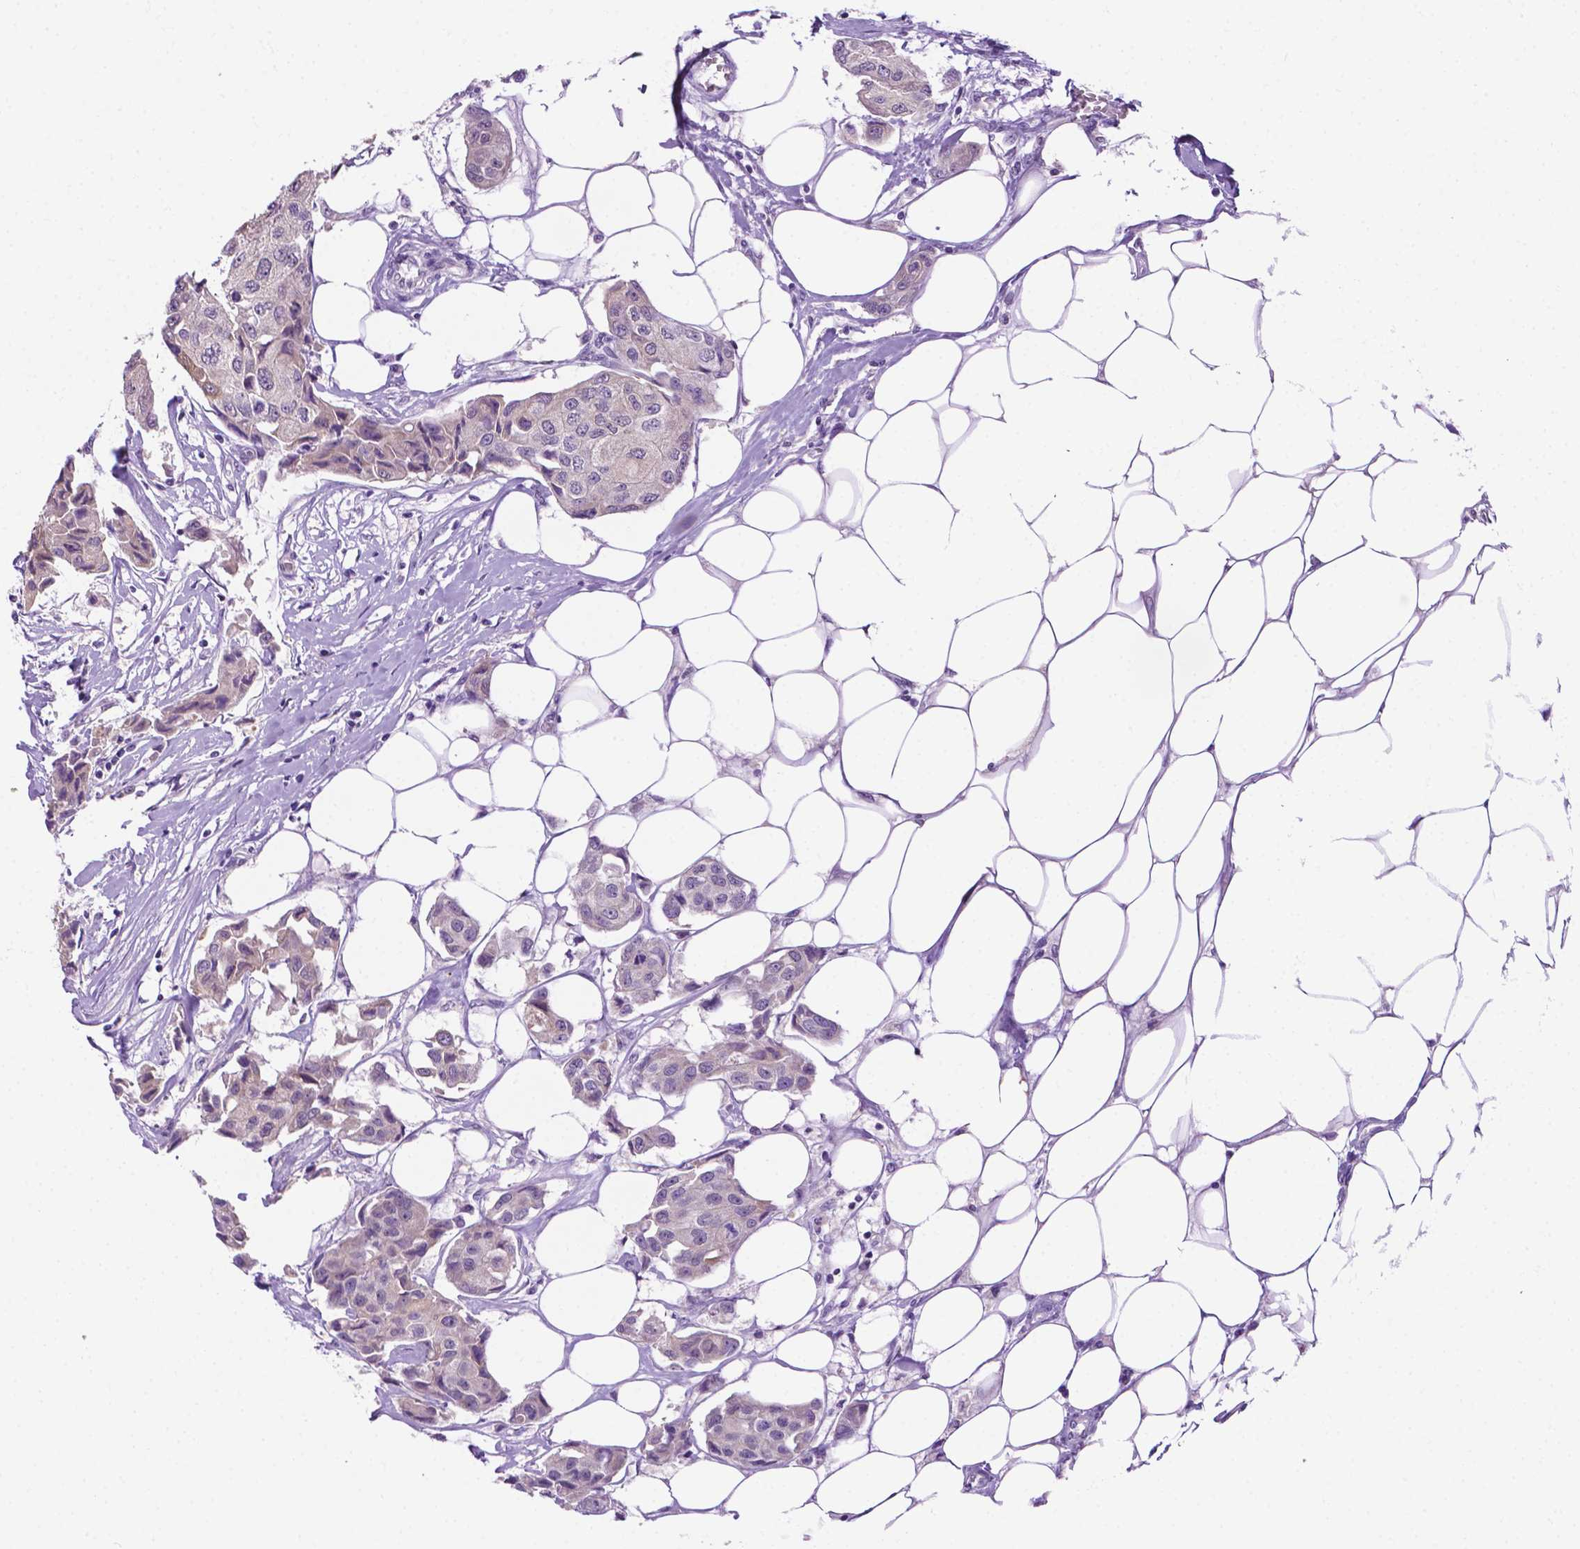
{"staining": {"intensity": "negative", "quantity": "none", "location": "none"}, "tissue": "breast cancer", "cell_type": "Tumor cells", "image_type": "cancer", "snomed": [{"axis": "morphology", "description": "Duct carcinoma"}, {"axis": "topography", "description": "Breast"}, {"axis": "topography", "description": "Lymph node"}], "caption": "High power microscopy image of an immunohistochemistry photomicrograph of breast intraductal carcinoma, revealing no significant positivity in tumor cells.", "gene": "MMP27", "patient": {"sex": "female", "age": 80}}